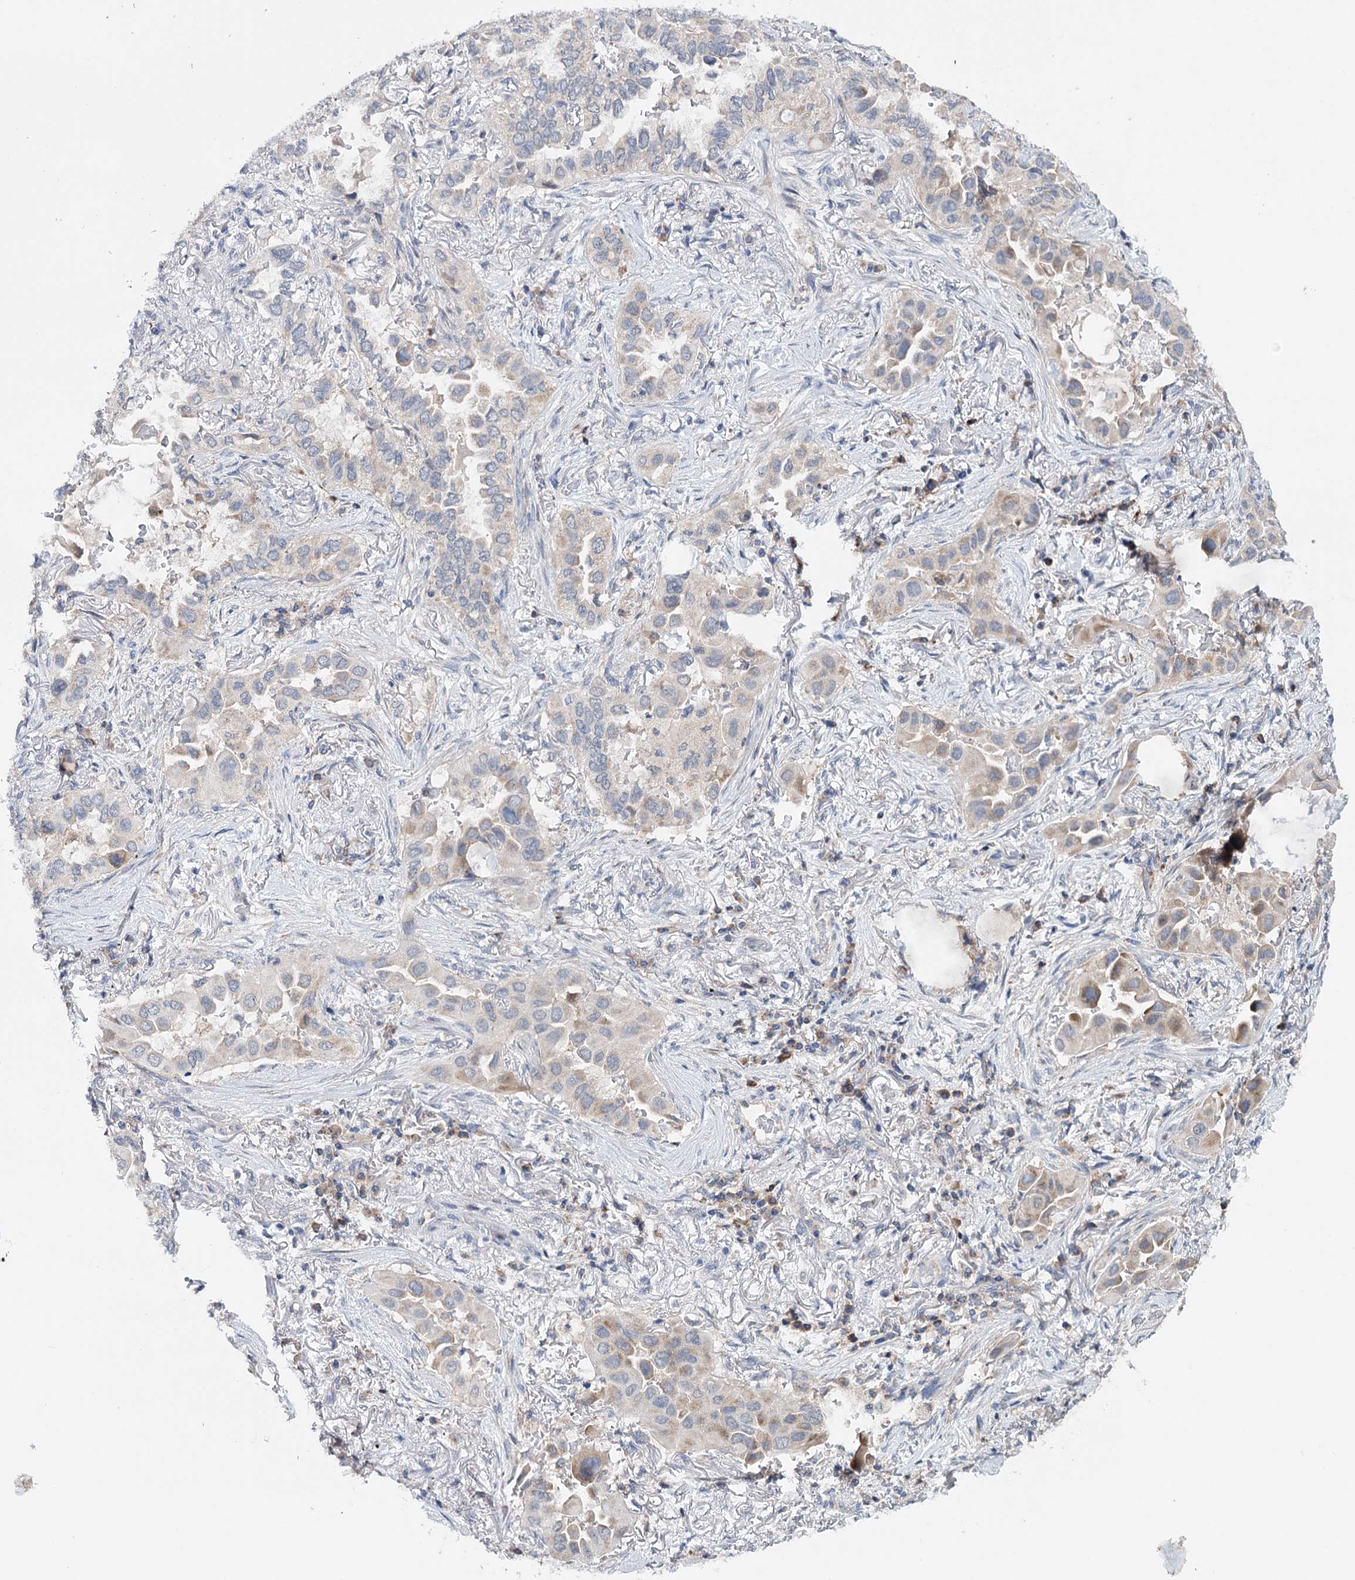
{"staining": {"intensity": "weak", "quantity": "<25%", "location": "cytoplasmic/membranous"}, "tissue": "lung cancer", "cell_type": "Tumor cells", "image_type": "cancer", "snomed": [{"axis": "morphology", "description": "Adenocarcinoma, NOS"}, {"axis": "topography", "description": "Lung"}], "caption": "This micrograph is of lung adenocarcinoma stained with immunohistochemistry (IHC) to label a protein in brown with the nuclei are counter-stained blue. There is no staining in tumor cells.", "gene": "CFAP46", "patient": {"sex": "female", "age": 76}}